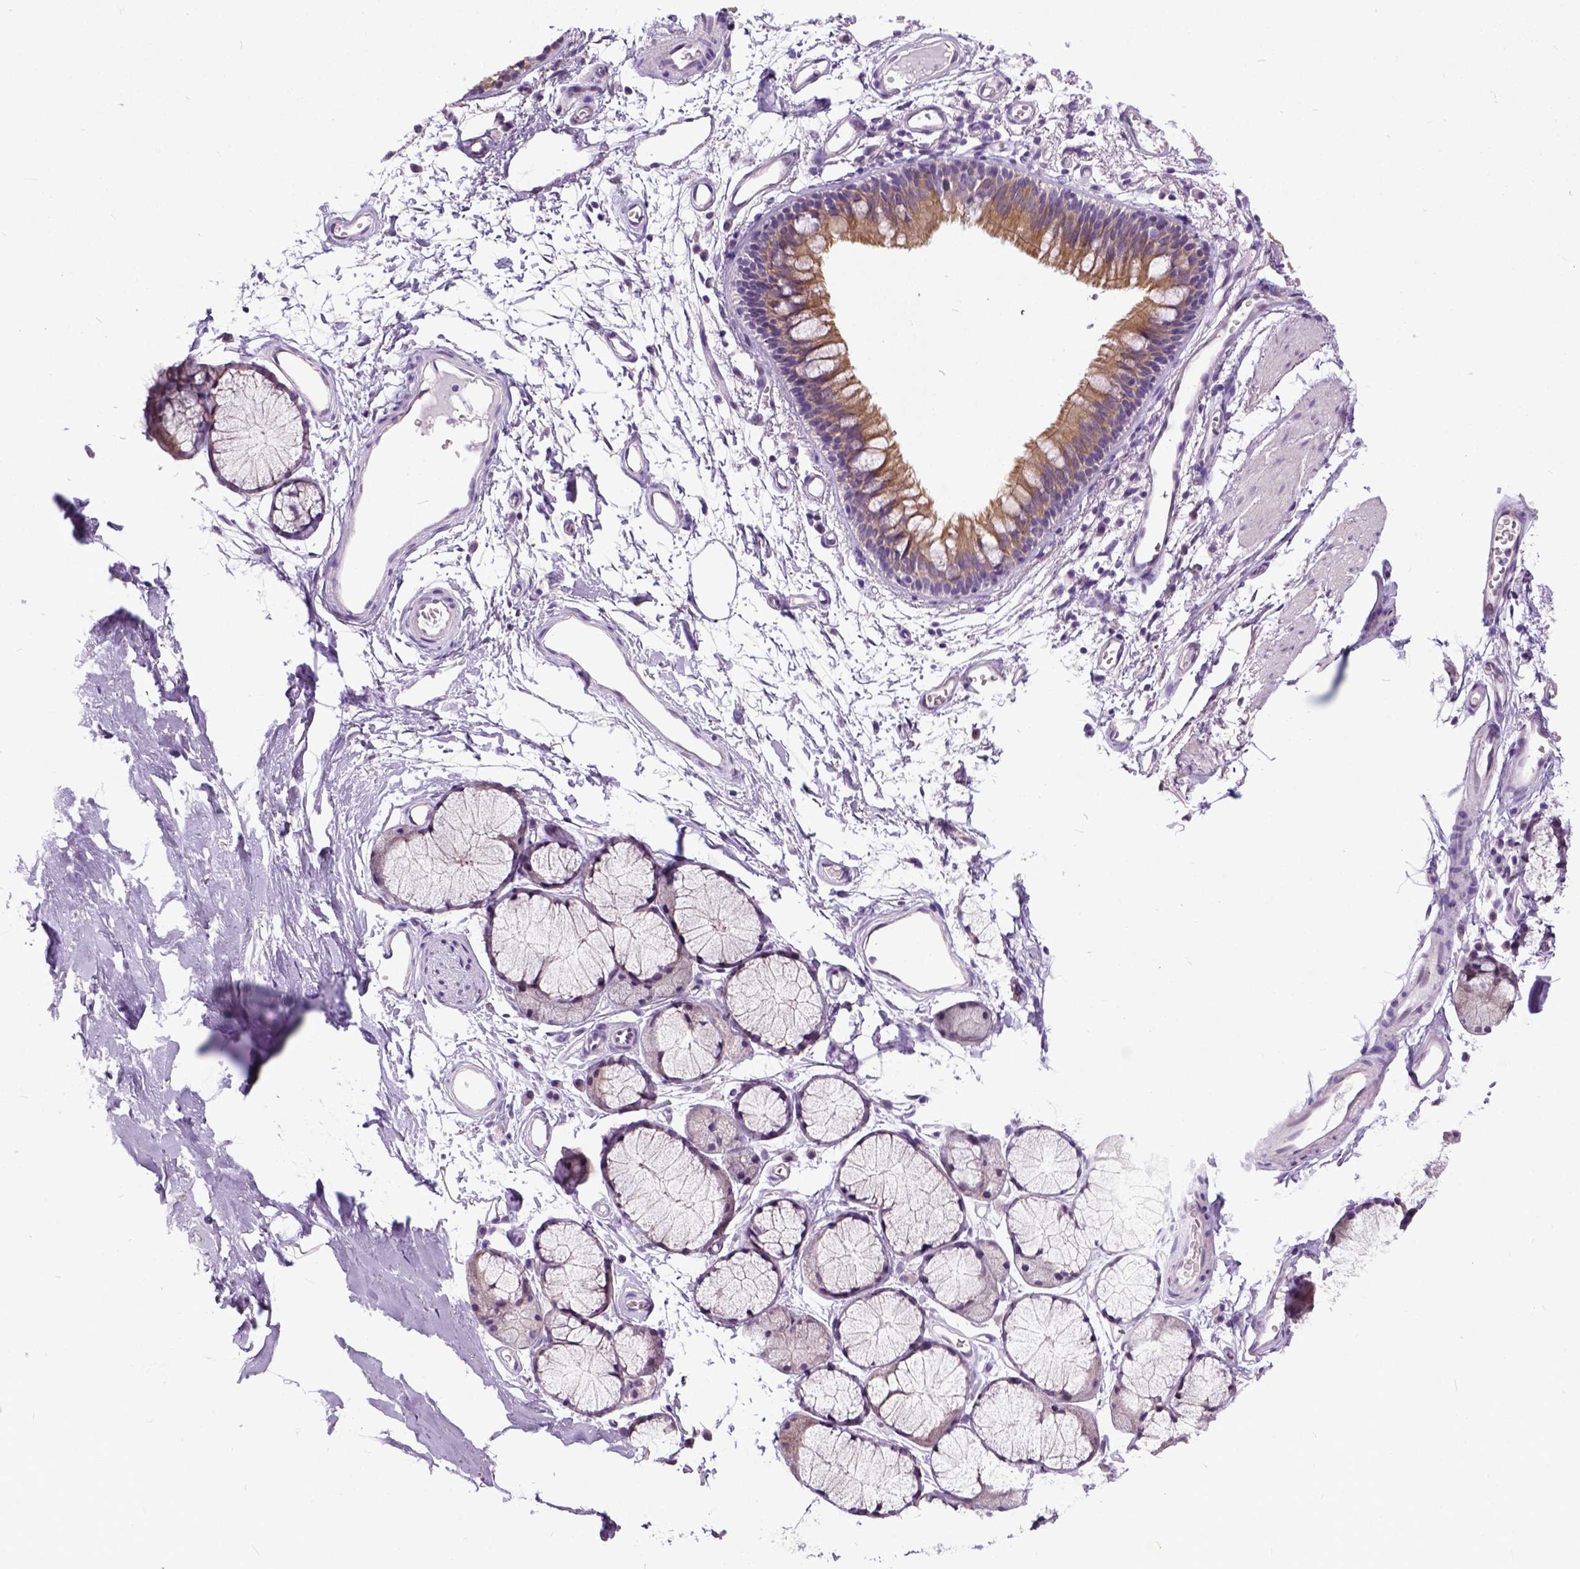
{"staining": {"intensity": "negative", "quantity": "none", "location": "none"}, "tissue": "soft tissue", "cell_type": "Fibroblasts", "image_type": "normal", "snomed": [{"axis": "morphology", "description": "Normal tissue, NOS"}, {"axis": "topography", "description": "Cartilage tissue"}, {"axis": "topography", "description": "Bronchus"}], "caption": "Soft tissue stained for a protein using IHC demonstrates no expression fibroblasts.", "gene": "NEK5", "patient": {"sex": "female", "age": 79}}